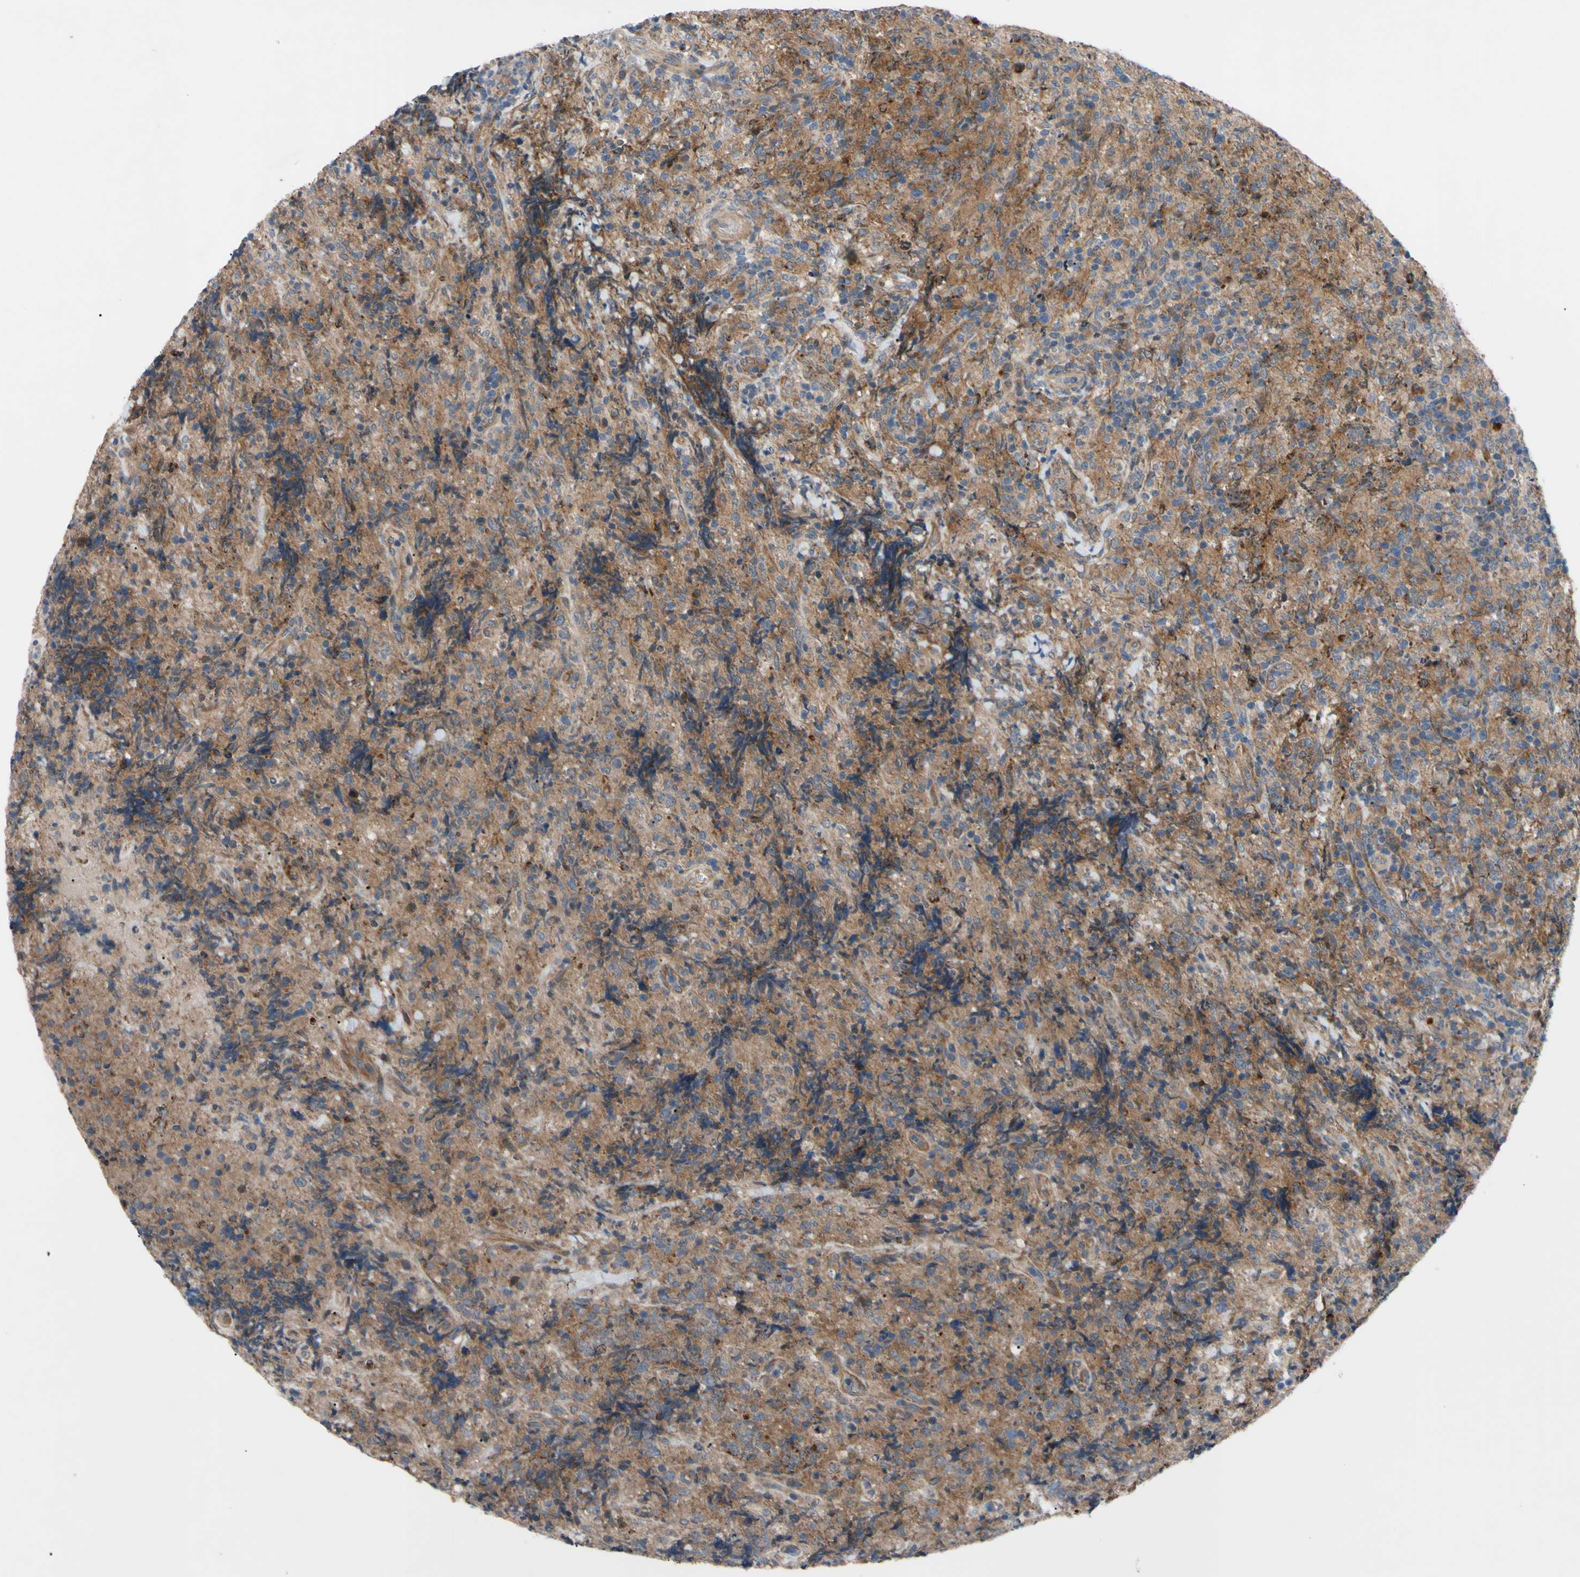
{"staining": {"intensity": "moderate", "quantity": ">75%", "location": "cytoplasmic/membranous"}, "tissue": "lymphoma", "cell_type": "Tumor cells", "image_type": "cancer", "snomed": [{"axis": "morphology", "description": "Malignant lymphoma, non-Hodgkin's type, High grade"}, {"axis": "topography", "description": "Tonsil"}], "caption": "Lymphoma stained for a protein (brown) reveals moderate cytoplasmic/membranous positive staining in about >75% of tumor cells.", "gene": "SVIL", "patient": {"sex": "female", "age": 36}}